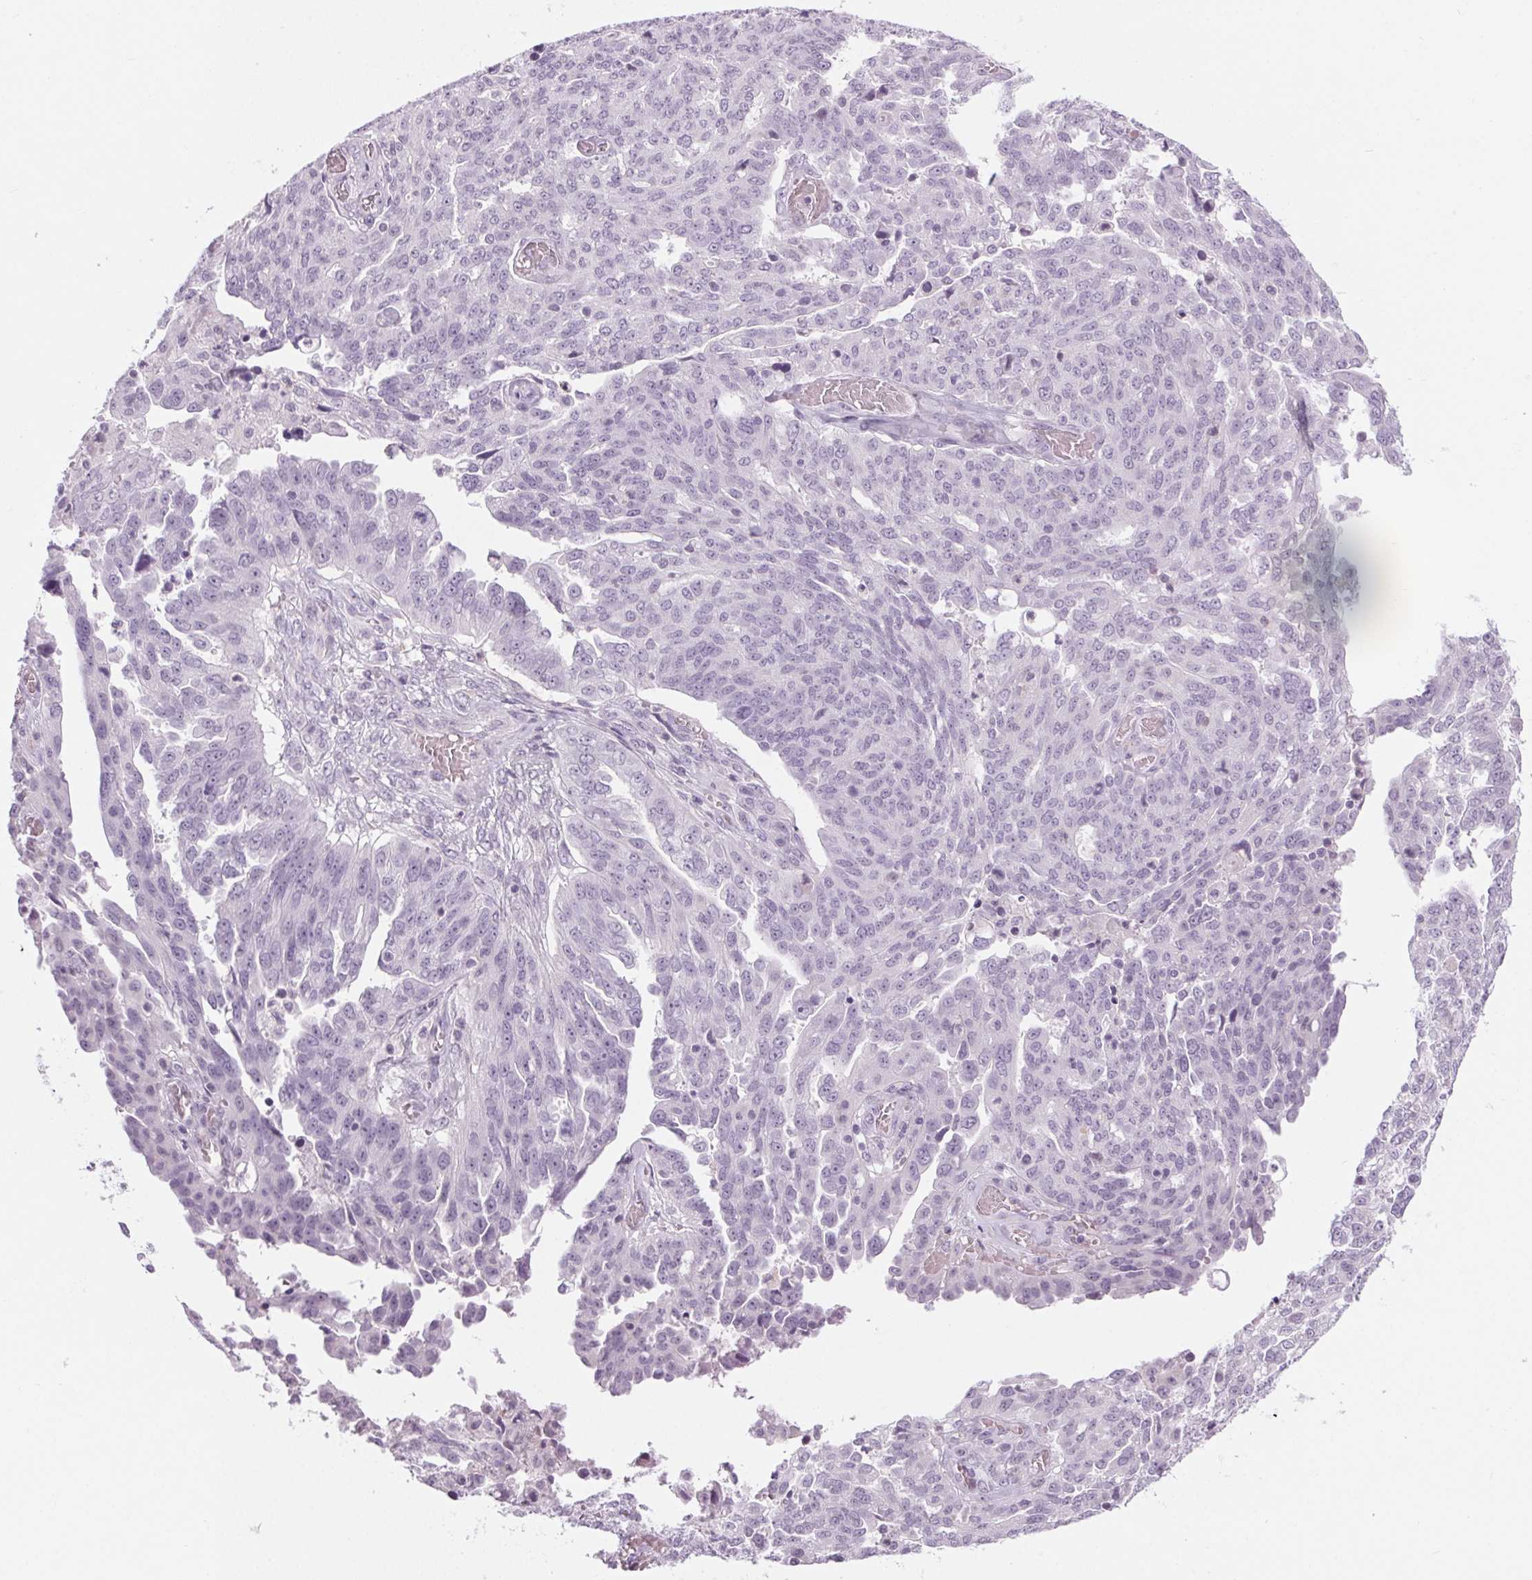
{"staining": {"intensity": "negative", "quantity": "none", "location": "none"}, "tissue": "ovarian cancer", "cell_type": "Tumor cells", "image_type": "cancer", "snomed": [{"axis": "morphology", "description": "Cystadenocarcinoma, serous, NOS"}, {"axis": "topography", "description": "Ovary"}], "caption": "Immunohistochemical staining of serous cystadenocarcinoma (ovarian) exhibits no significant positivity in tumor cells. (Brightfield microscopy of DAB IHC at high magnification).", "gene": "SLC6A19", "patient": {"sex": "female", "age": 67}}